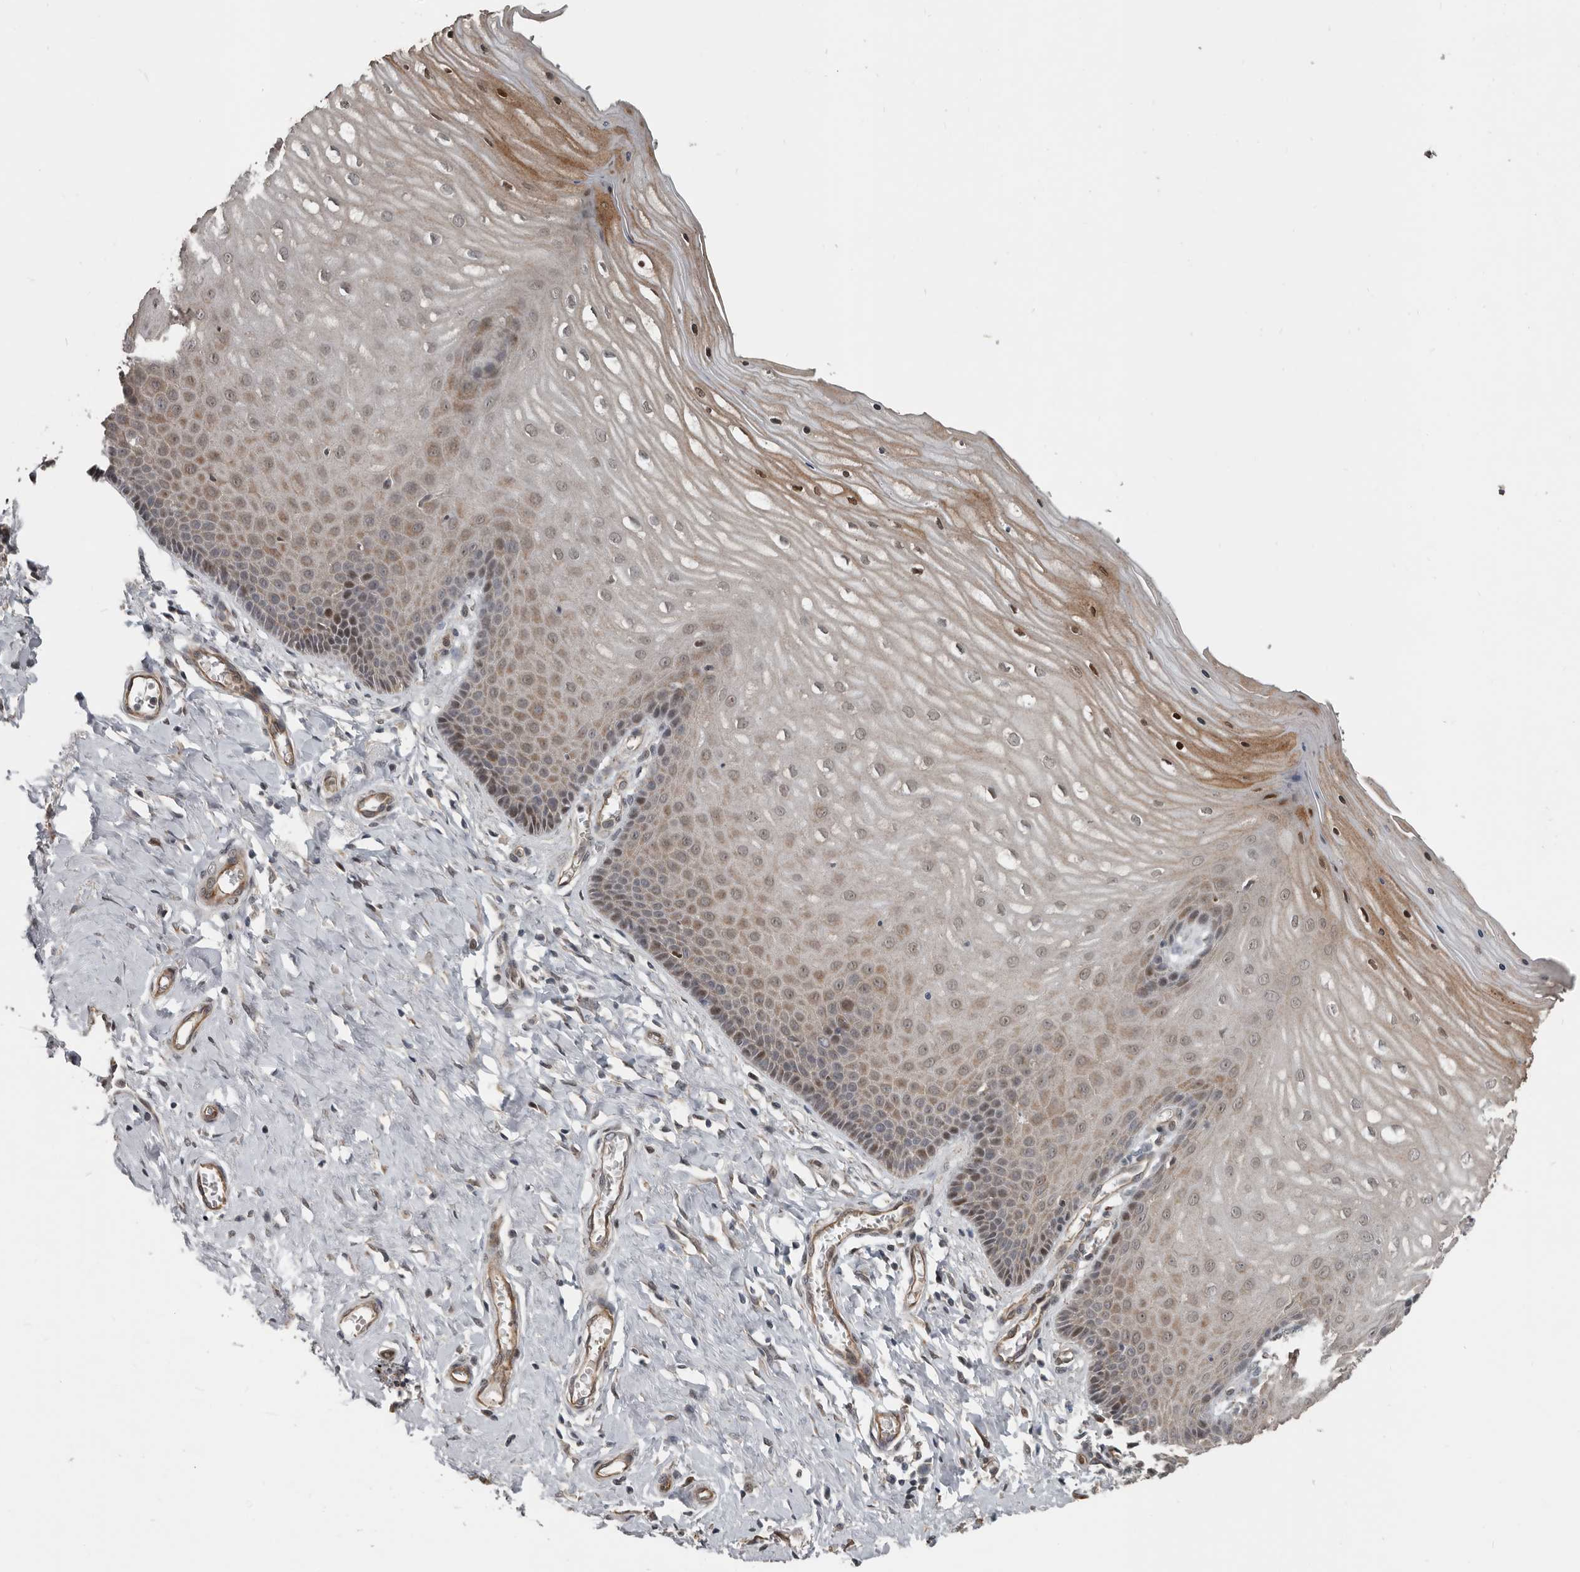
{"staining": {"intensity": "moderate", "quantity": "25%-75%", "location": "cytoplasmic/membranous,nuclear"}, "tissue": "cervix", "cell_type": "Squamous epithelial cells", "image_type": "normal", "snomed": [{"axis": "morphology", "description": "Normal tissue, NOS"}, {"axis": "topography", "description": "Cervix"}], "caption": "This is a histology image of IHC staining of normal cervix, which shows moderate expression in the cytoplasmic/membranous,nuclear of squamous epithelial cells.", "gene": "YOD1", "patient": {"sex": "female", "age": 55}}